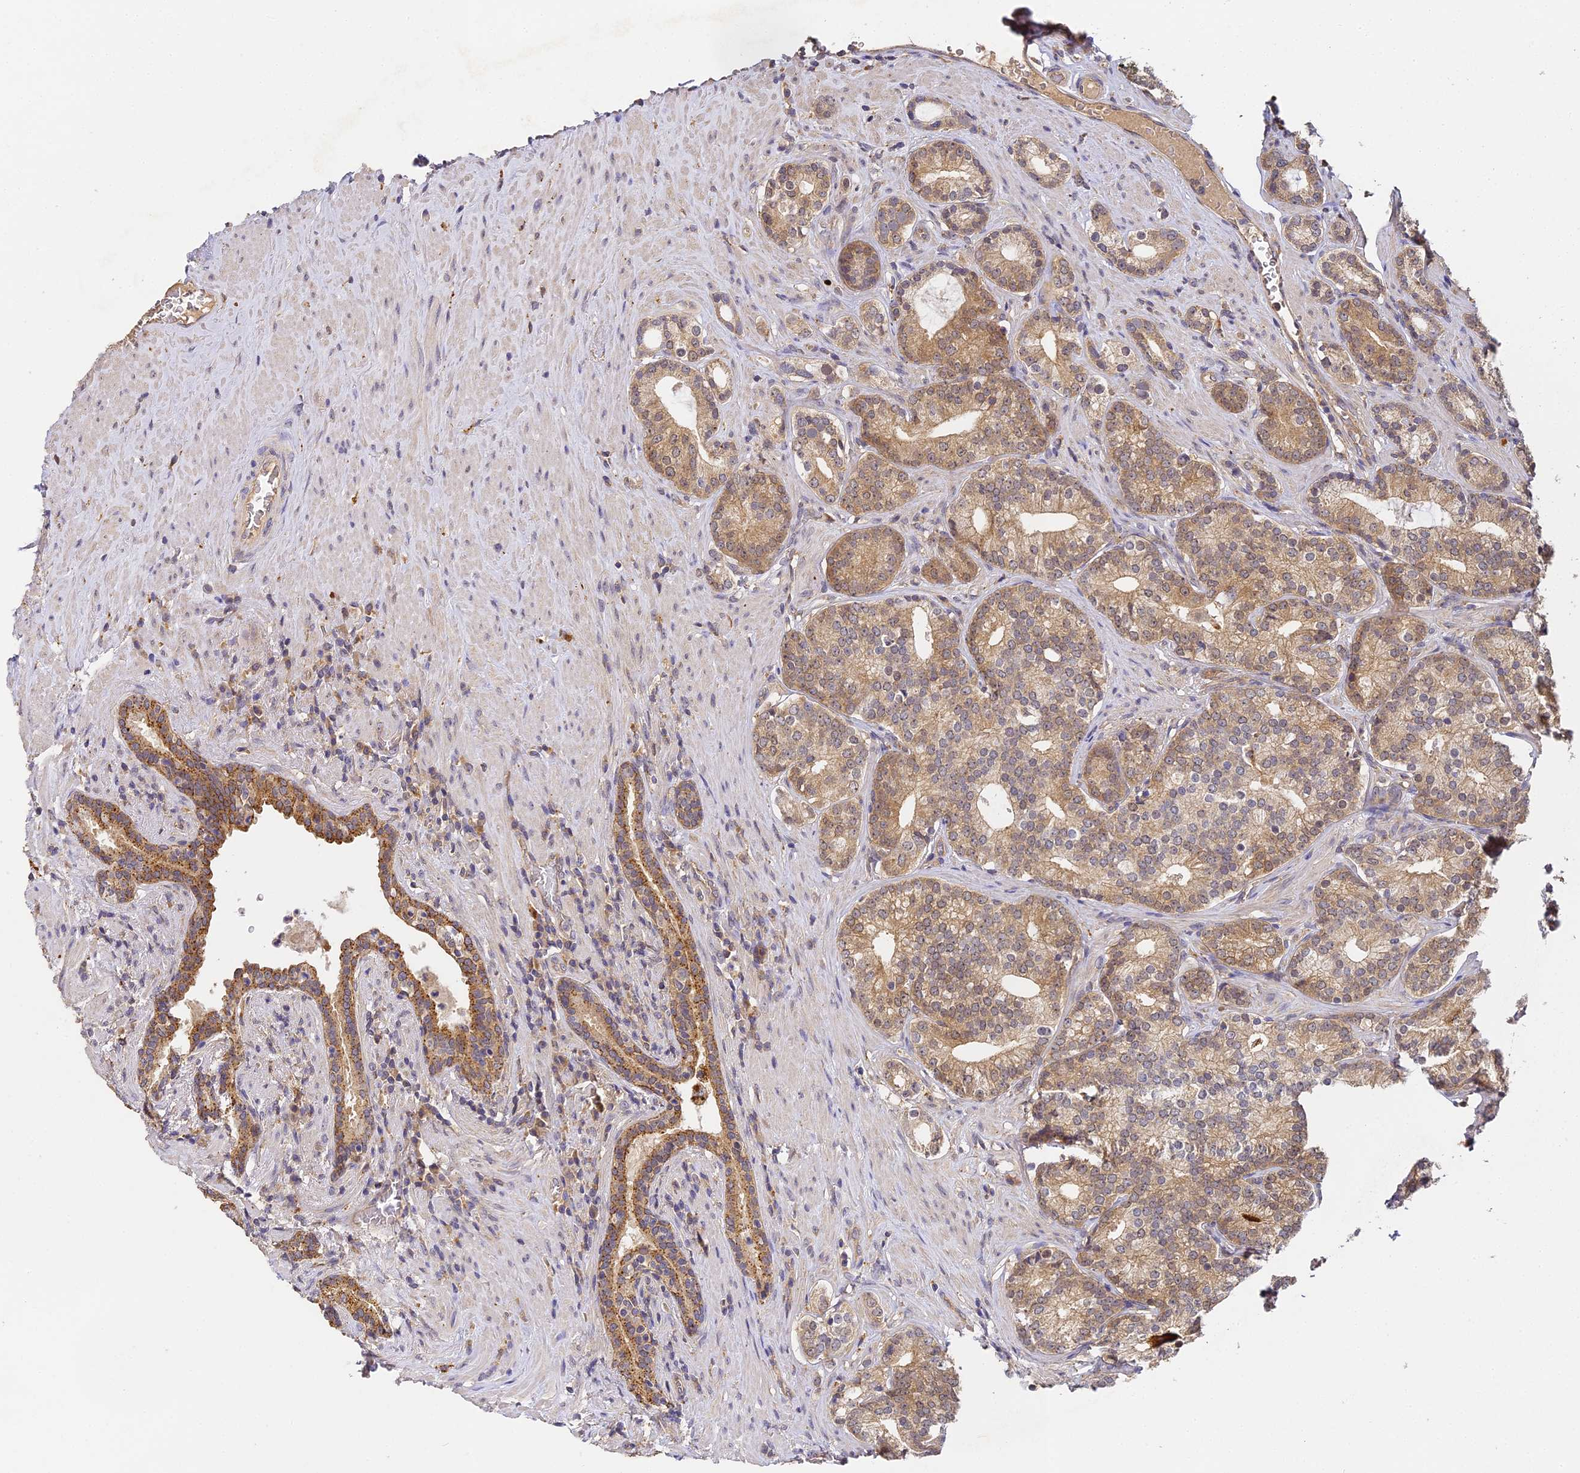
{"staining": {"intensity": "moderate", "quantity": ">75%", "location": "cytoplasmic/membranous,nuclear"}, "tissue": "prostate cancer", "cell_type": "Tumor cells", "image_type": "cancer", "snomed": [{"axis": "morphology", "description": "Adenocarcinoma, Low grade"}, {"axis": "topography", "description": "Prostate"}], "caption": "There is medium levels of moderate cytoplasmic/membranous and nuclear staining in tumor cells of prostate cancer, as demonstrated by immunohistochemical staining (brown color).", "gene": "YAE1", "patient": {"sex": "male", "age": 71}}